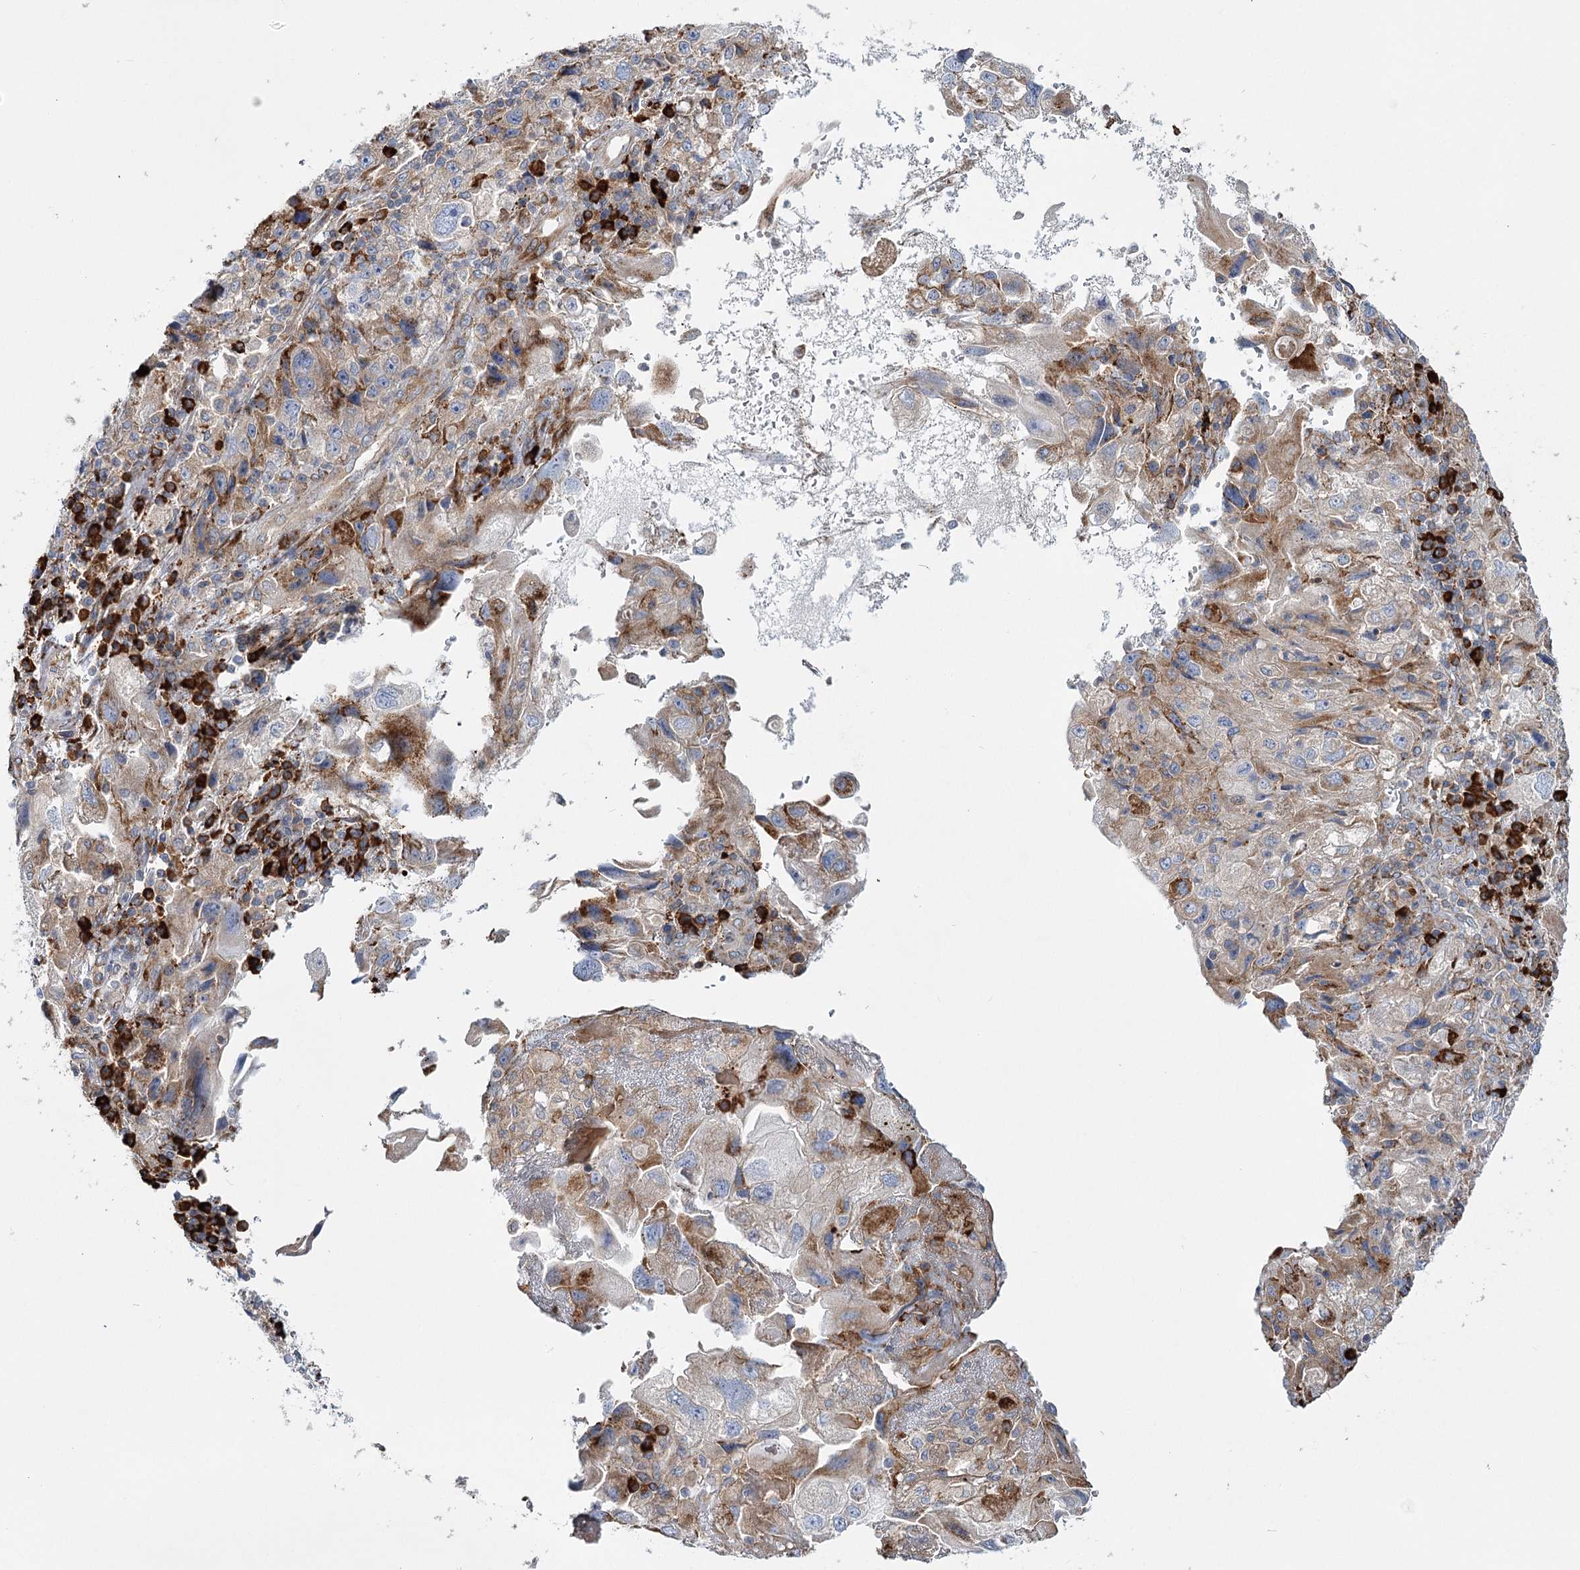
{"staining": {"intensity": "moderate", "quantity": "25%-75%", "location": "cytoplasmic/membranous"}, "tissue": "endometrial cancer", "cell_type": "Tumor cells", "image_type": "cancer", "snomed": [{"axis": "morphology", "description": "Adenocarcinoma, NOS"}, {"axis": "topography", "description": "Endometrium"}], "caption": "Endometrial adenocarcinoma stained with DAB immunohistochemistry (IHC) shows medium levels of moderate cytoplasmic/membranous expression in approximately 25%-75% of tumor cells. The staining was performed using DAB (3,3'-diaminobenzidine), with brown indicating positive protein expression. Nuclei are stained blue with hematoxylin.", "gene": "POGLUT1", "patient": {"sex": "female", "age": 49}}